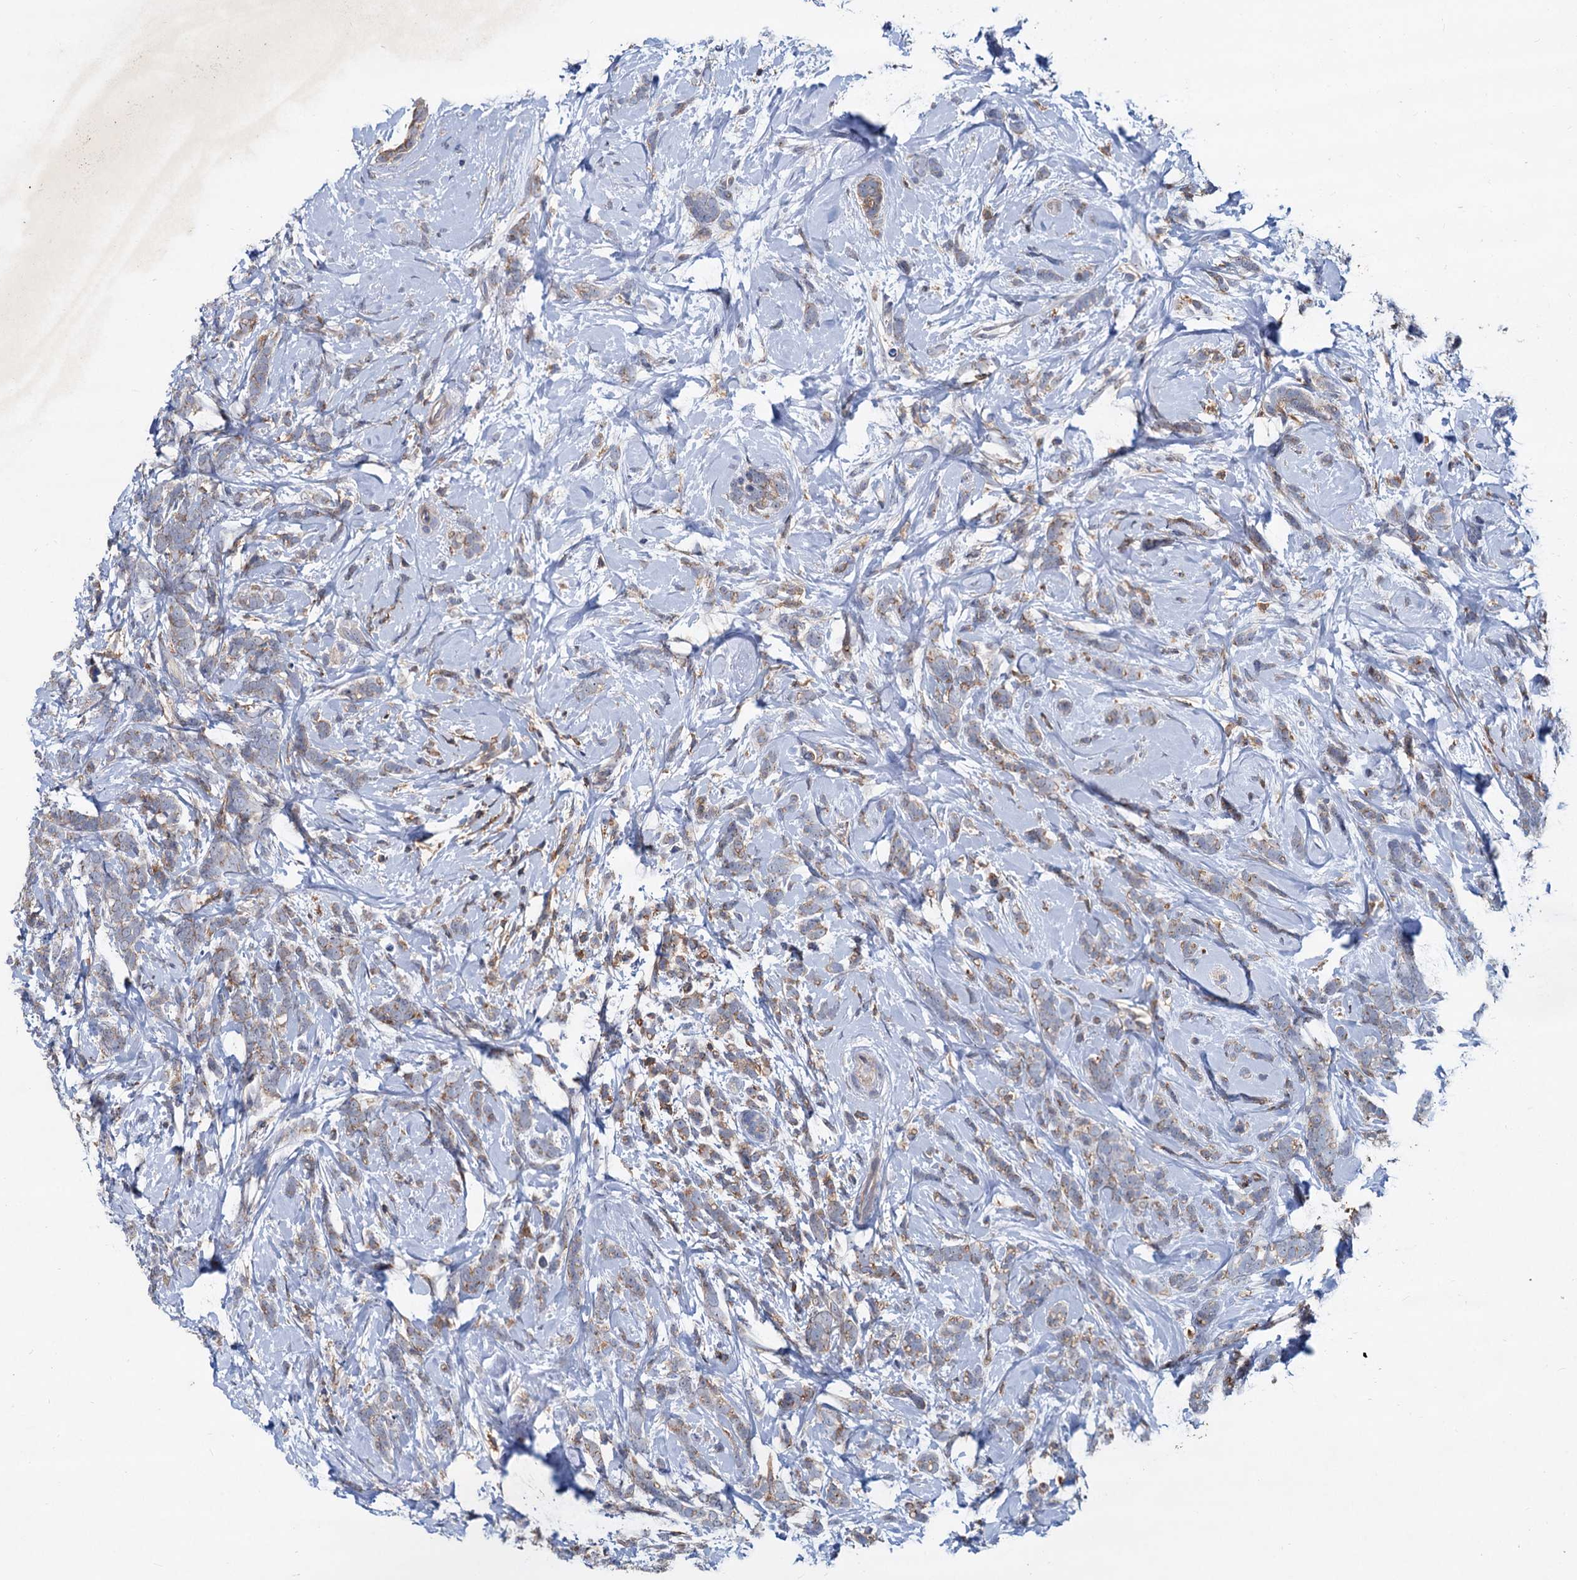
{"staining": {"intensity": "weak", "quantity": "25%-75%", "location": "cytoplasmic/membranous"}, "tissue": "breast cancer", "cell_type": "Tumor cells", "image_type": "cancer", "snomed": [{"axis": "morphology", "description": "Lobular carcinoma"}, {"axis": "topography", "description": "Breast"}], "caption": "Tumor cells demonstrate low levels of weak cytoplasmic/membranous expression in about 25%-75% of cells in human breast cancer (lobular carcinoma). Nuclei are stained in blue.", "gene": "LRCH4", "patient": {"sex": "female", "age": 58}}